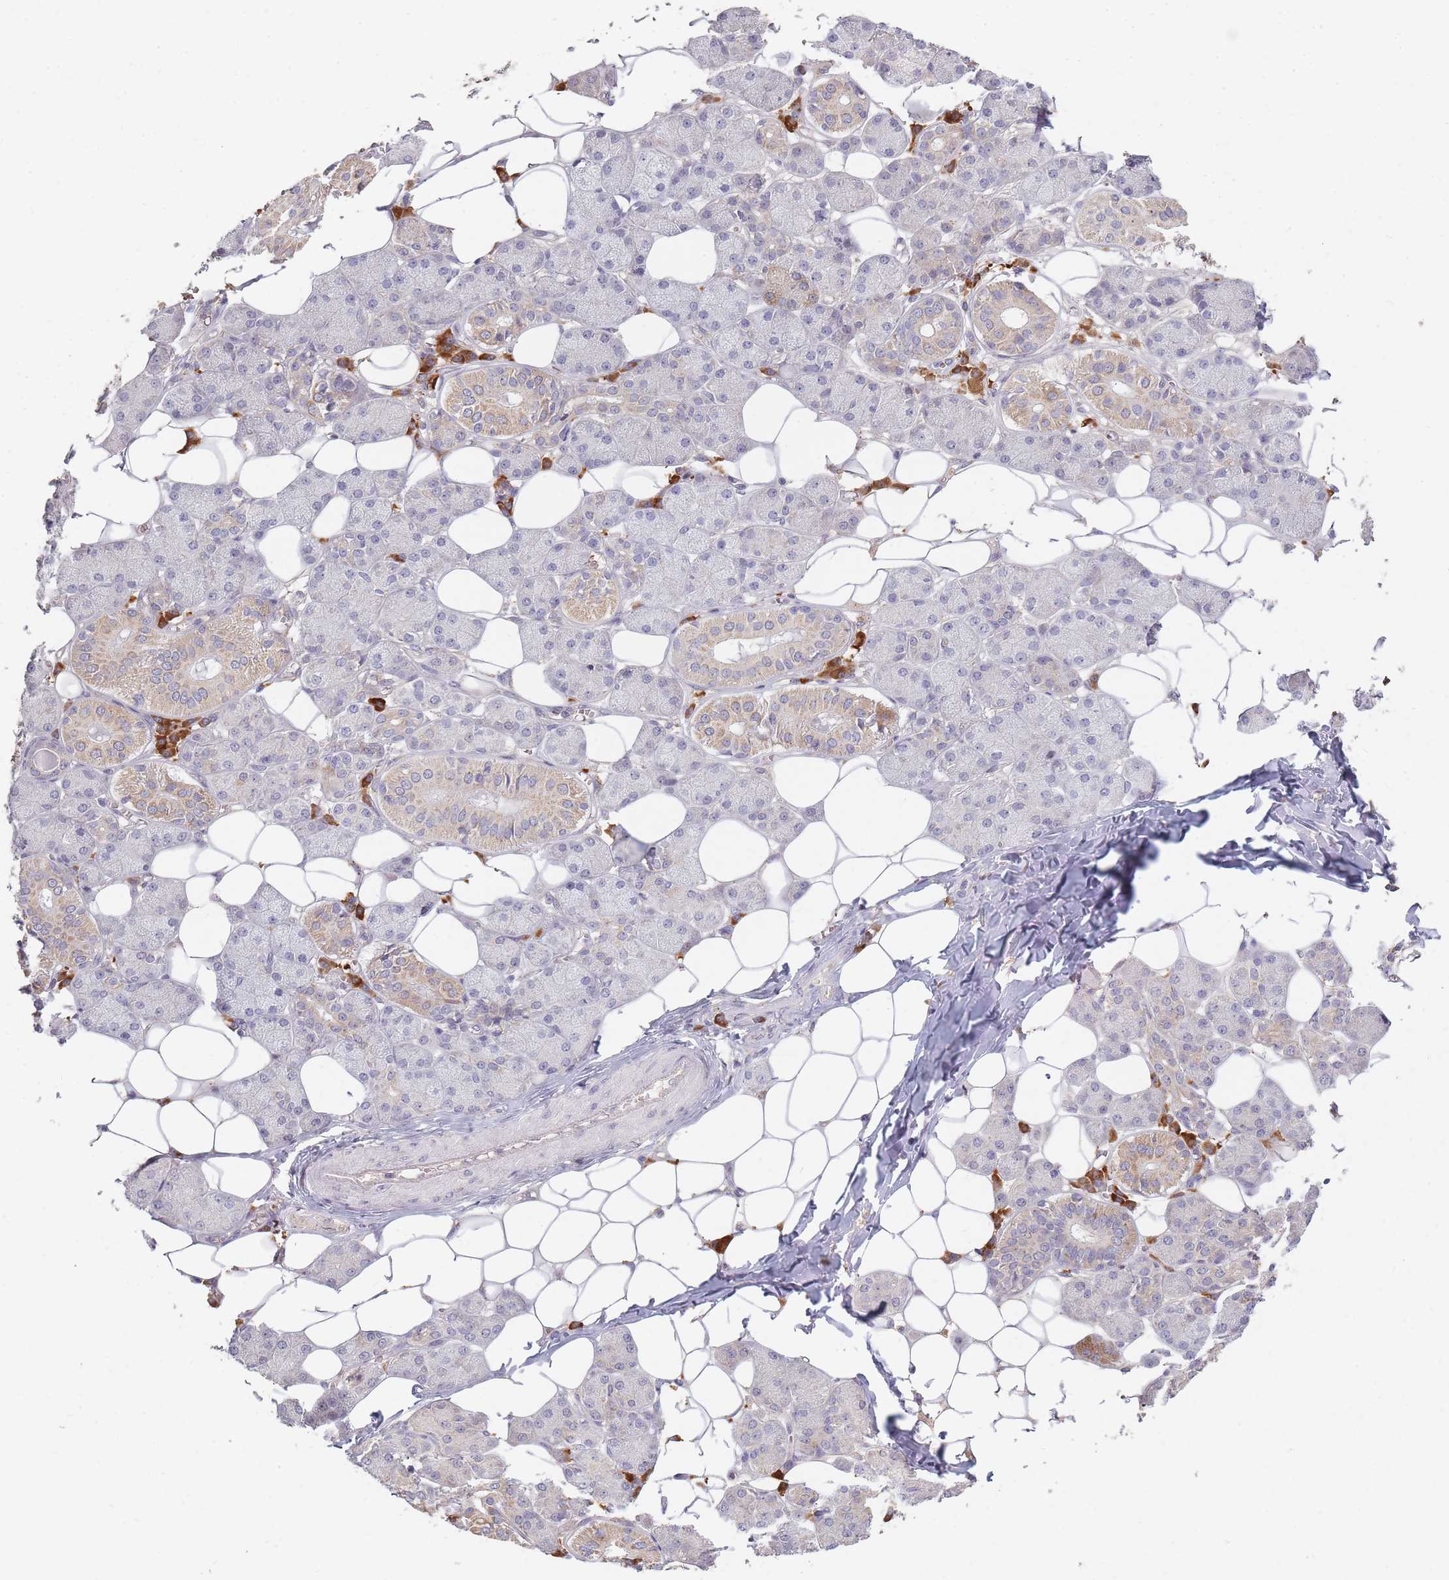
{"staining": {"intensity": "moderate", "quantity": "<25%", "location": "cytoplasmic/membranous"}, "tissue": "salivary gland", "cell_type": "Glandular cells", "image_type": "normal", "snomed": [{"axis": "morphology", "description": "Normal tissue, NOS"}, {"axis": "topography", "description": "Salivary gland"}], "caption": "Normal salivary gland exhibits moderate cytoplasmic/membranous positivity in about <25% of glandular cells.", "gene": "SMIM14", "patient": {"sex": "female", "age": 33}}